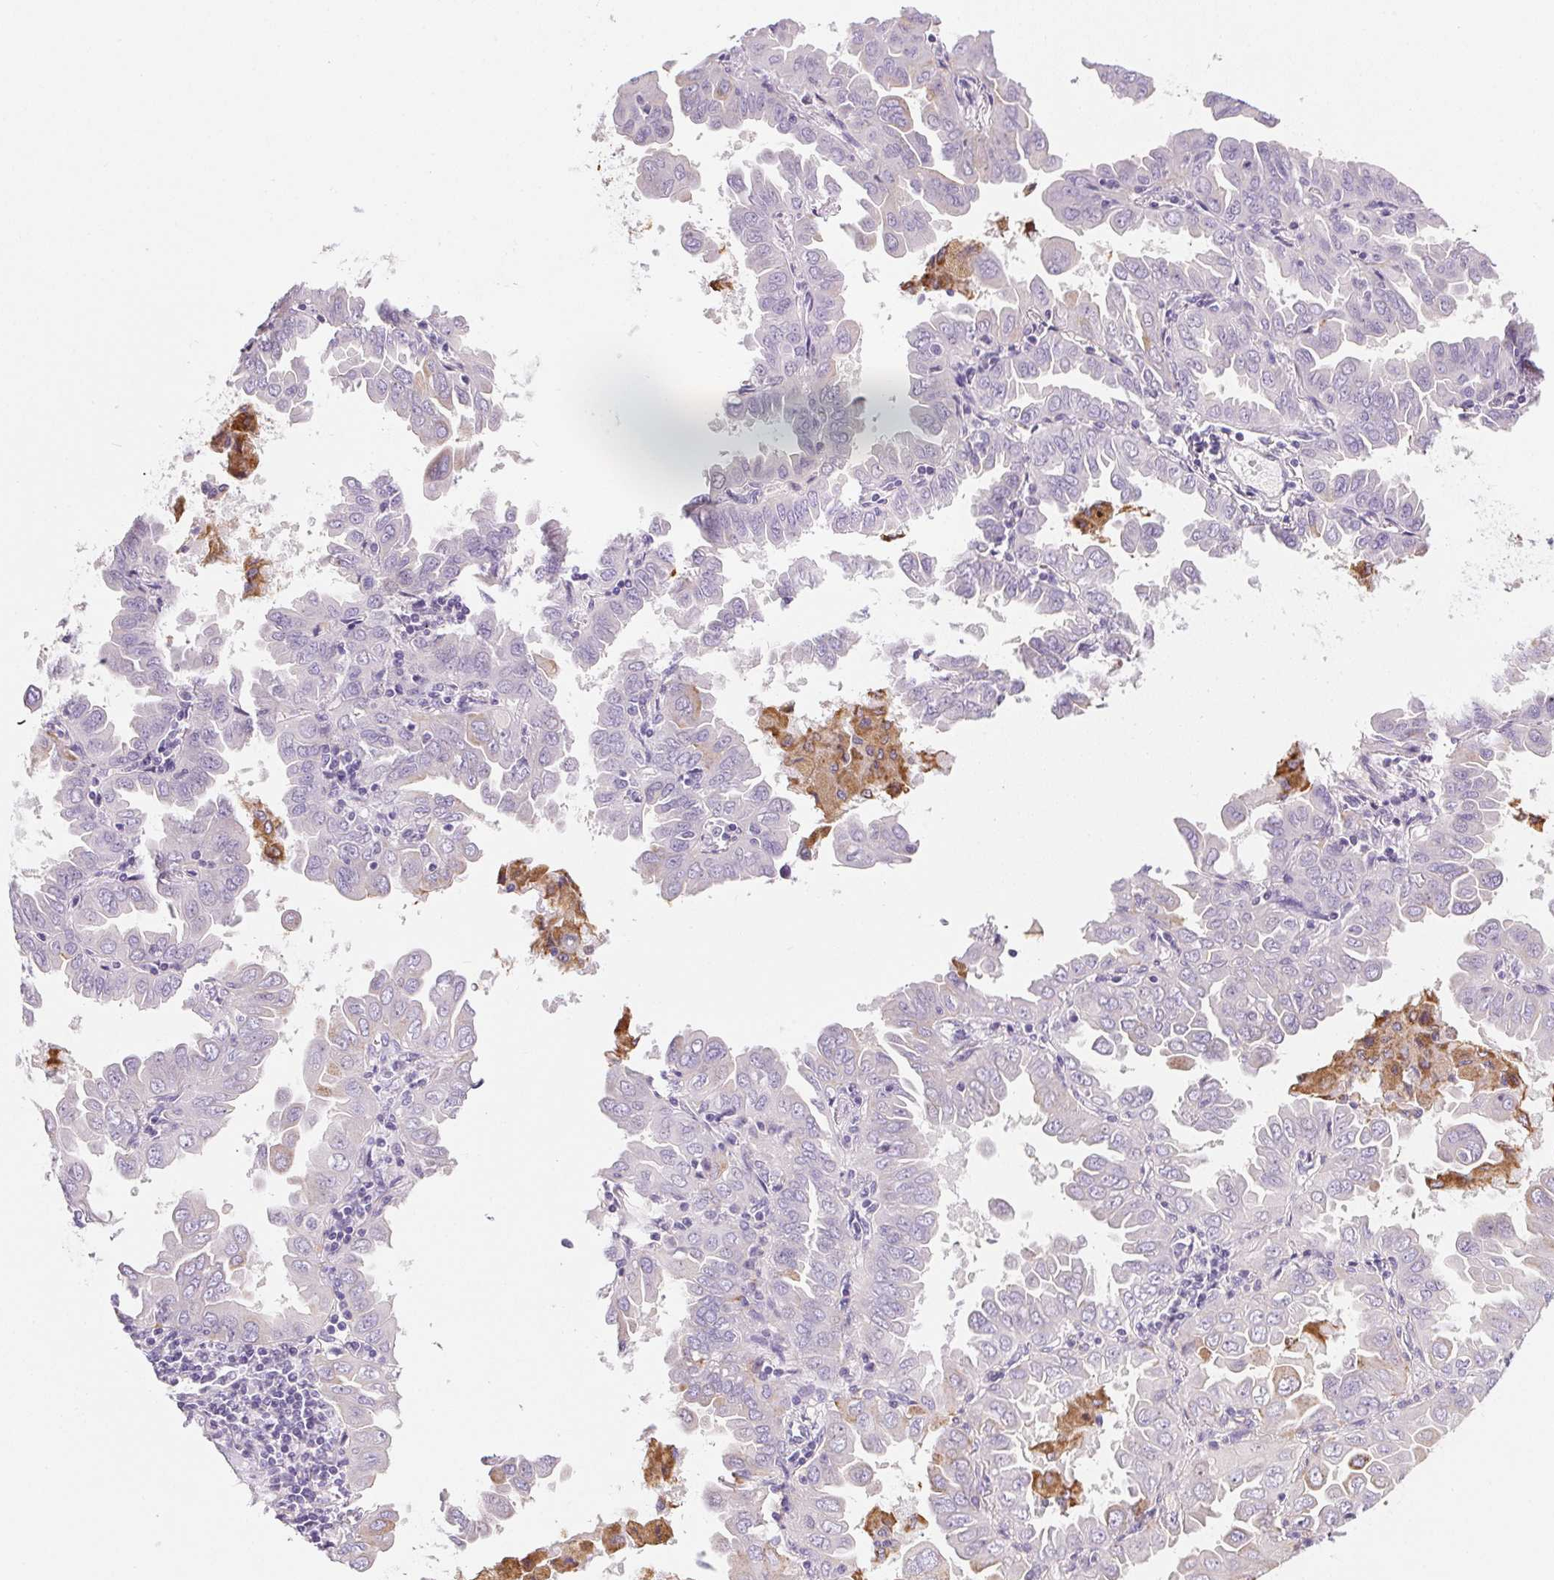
{"staining": {"intensity": "strong", "quantity": "<25%", "location": "cytoplasmic/membranous"}, "tissue": "lung cancer", "cell_type": "Tumor cells", "image_type": "cancer", "snomed": [{"axis": "morphology", "description": "Adenocarcinoma, NOS"}, {"axis": "topography", "description": "Lung"}], "caption": "A micrograph of human lung cancer stained for a protein shows strong cytoplasmic/membranous brown staining in tumor cells.", "gene": "AQP5", "patient": {"sex": "male", "age": 64}}